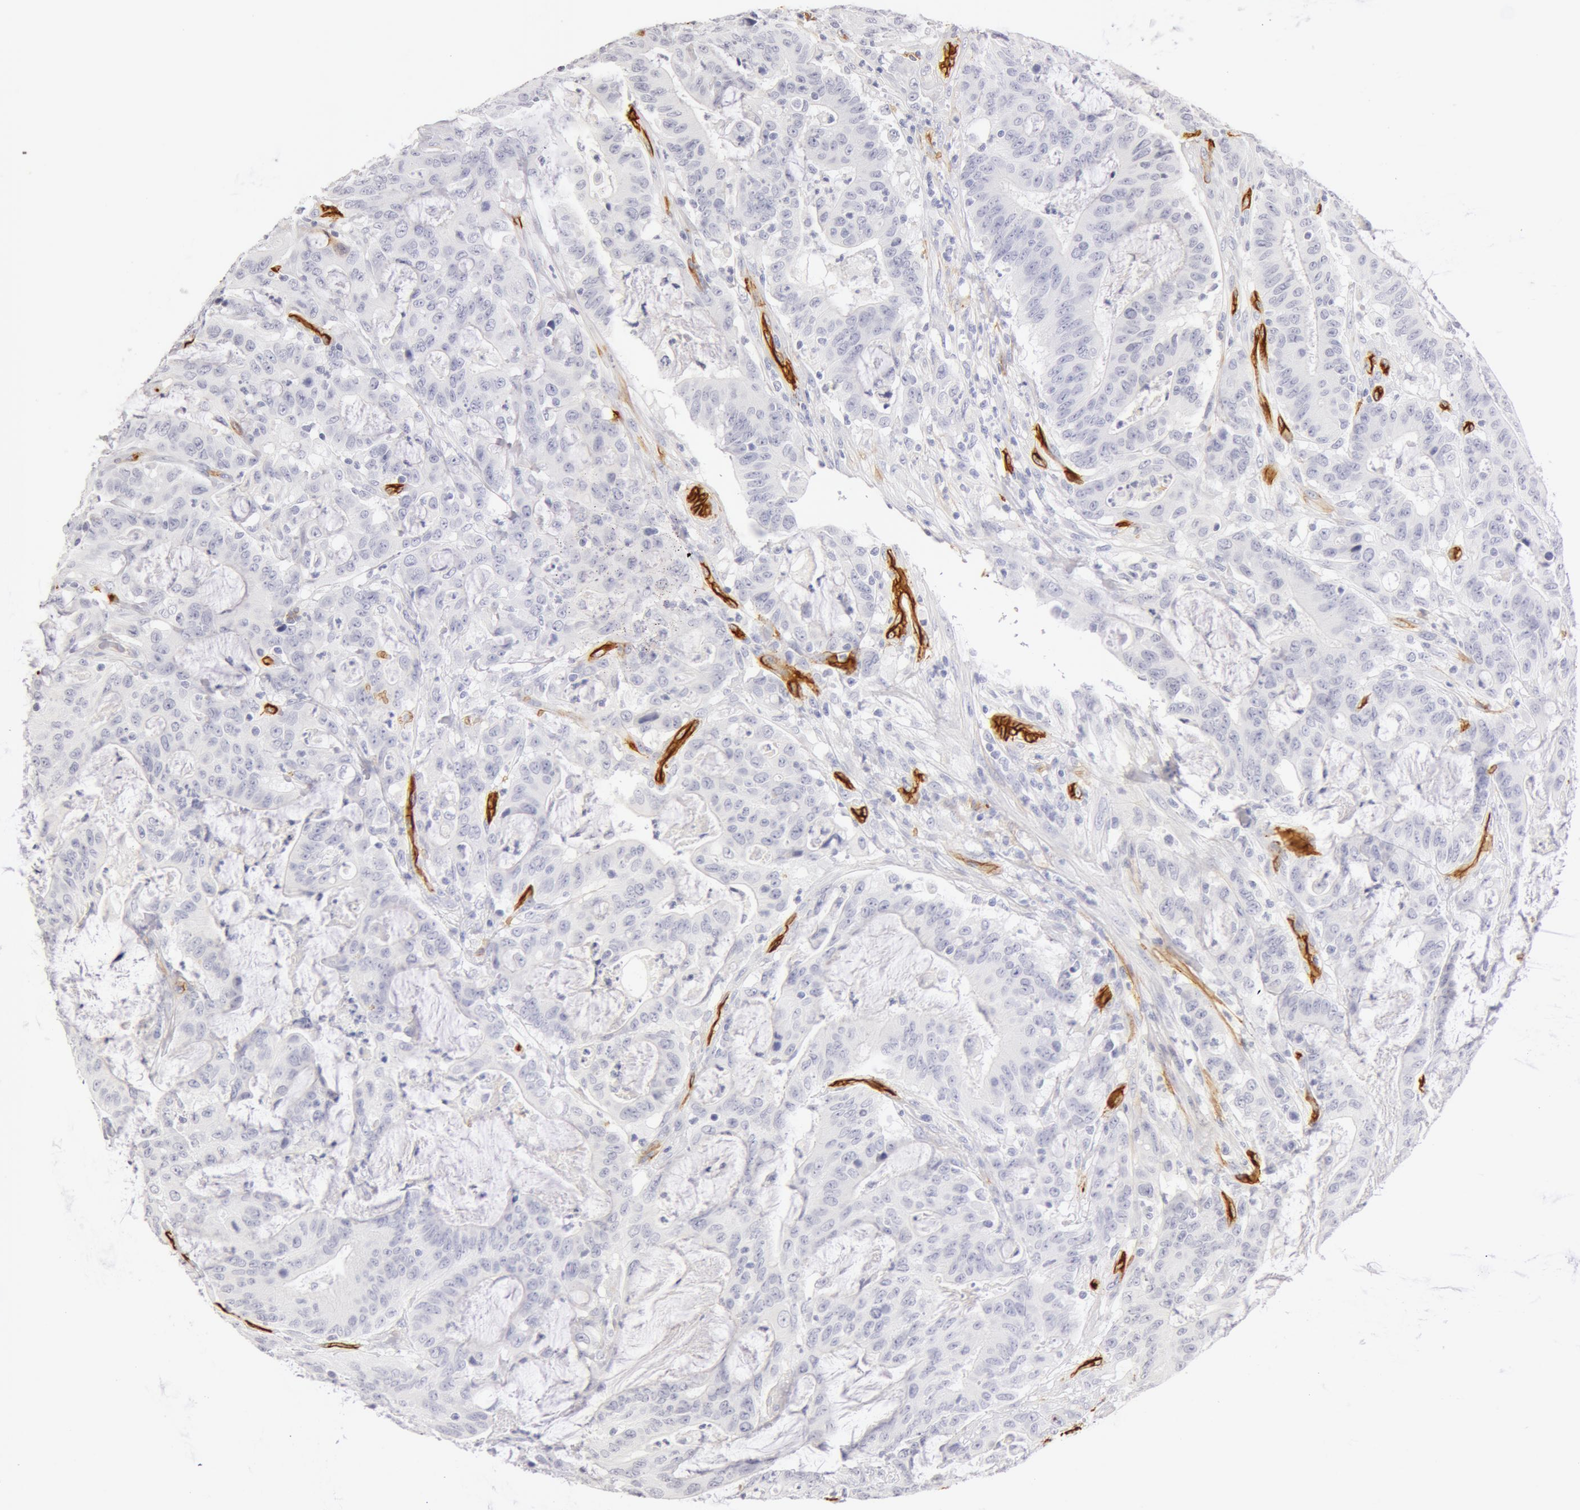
{"staining": {"intensity": "negative", "quantity": "none", "location": "none"}, "tissue": "colorectal cancer", "cell_type": "Tumor cells", "image_type": "cancer", "snomed": [{"axis": "morphology", "description": "Adenocarcinoma, NOS"}, {"axis": "topography", "description": "Colon"}], "caption": "High power microscopy micrograph of an immunohistochemistry histopathology image of colorectal cancer (adenocarcinoma), revealing no significant expression in tumor cells. (Stains: DAB (3,3'-diaminobenzidine) immunohistochemistry with hematoxylin counter stain, Microscopy: brightfield microscopy at high magnification).", "gene": "AQP1", "patient": {"sex": "male", "age": 54}}